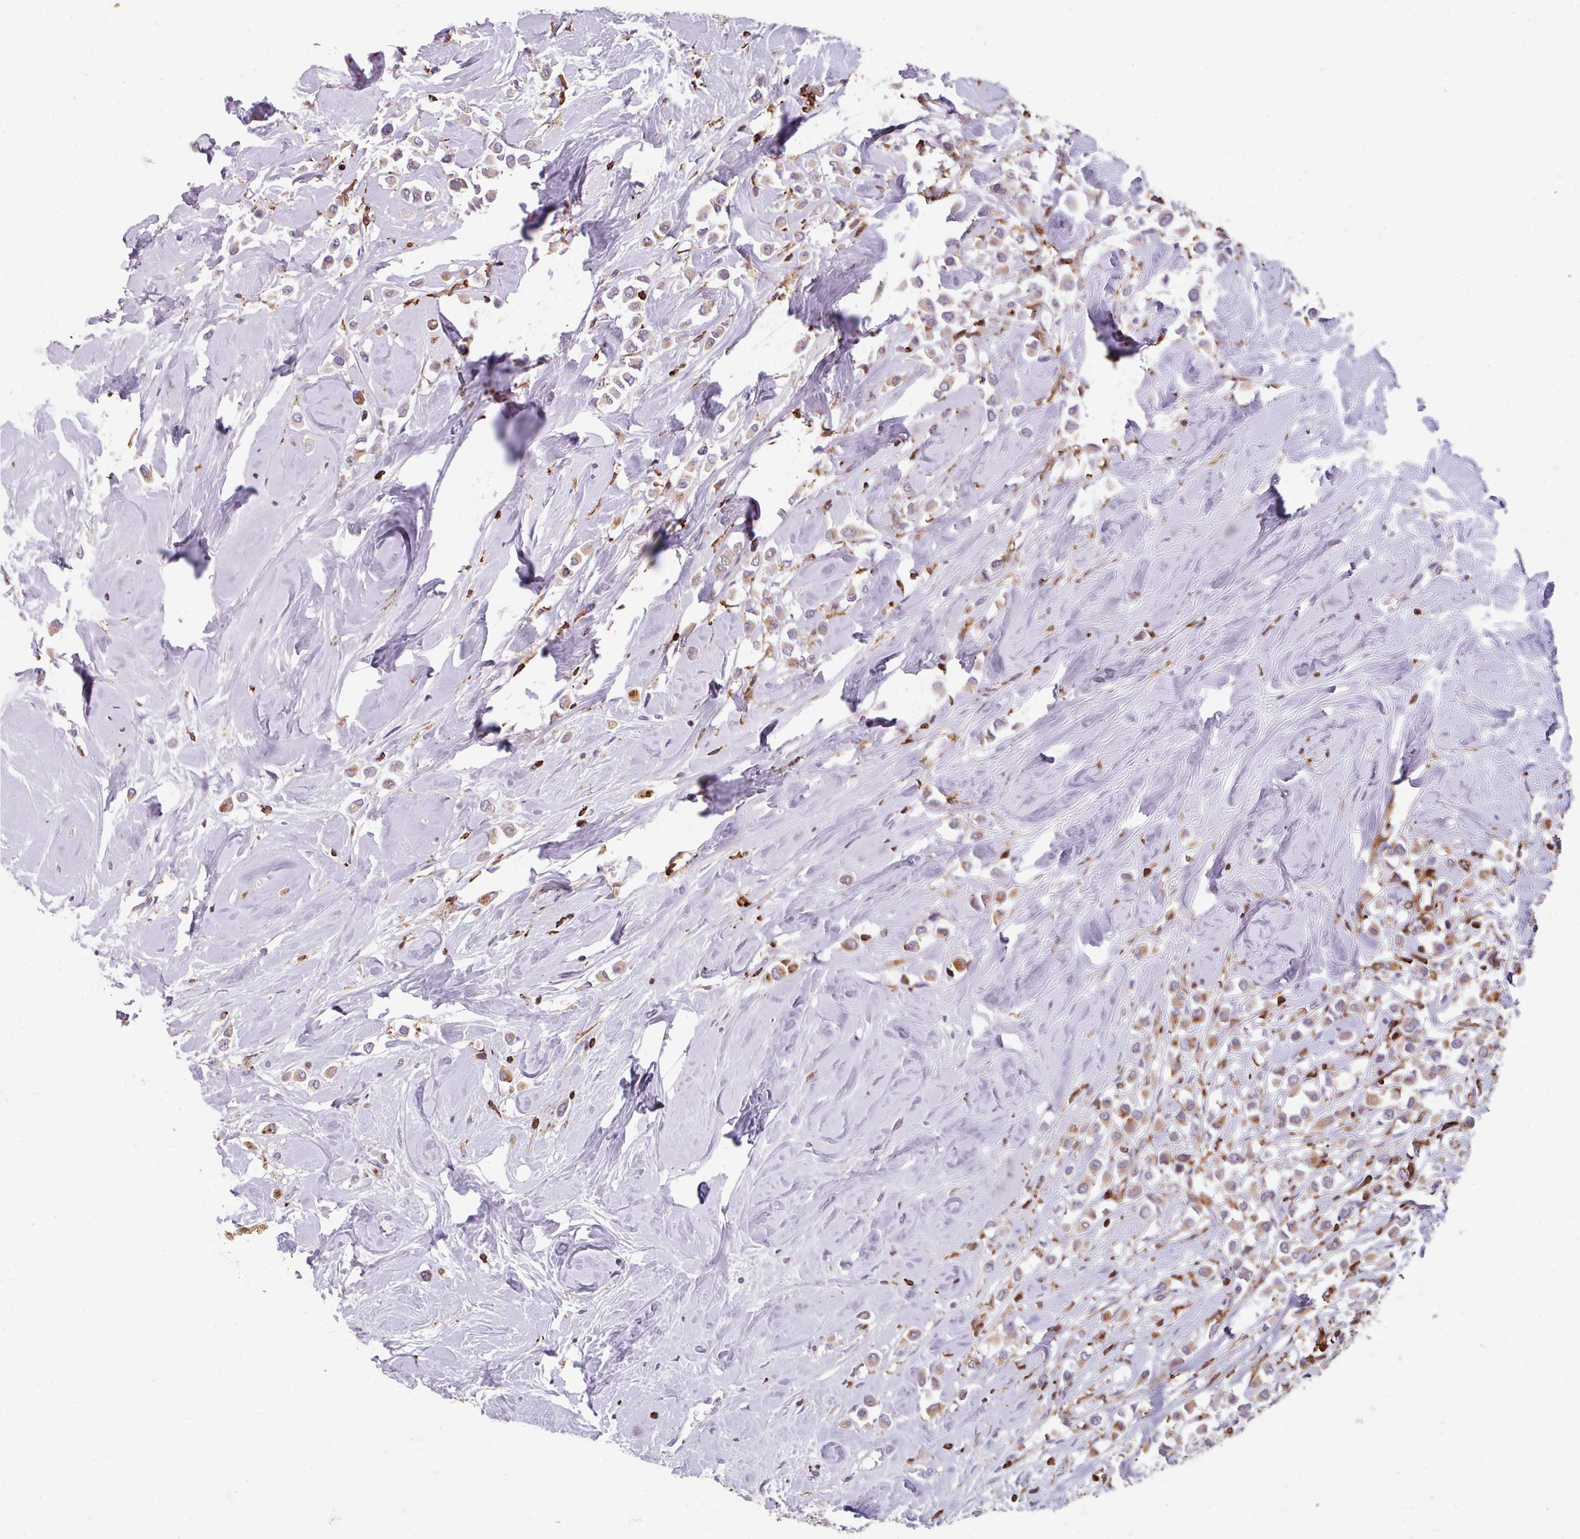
{"staining": {"intensity": "weak", "quantity": ">75%", "location": "cytoplasmic/membranous"}, "tissue": "breast cancer", "cell_type": "Tumor cells", "image_type": "cancer", "snomed": [{"axis": "morphology", "description": "Duct carcinoma"}, {"axis": "topography", "description": "Breast"}], "caption": "Breast cancer (intraductal carcinoma) was stained to show a protein in brown. There is low levels of weak cytoplasmic/membranous positivity in approximately >75% of tumor cells.", "gene": "NEDD9", "patient": {"sex": "female", "age": 61}}